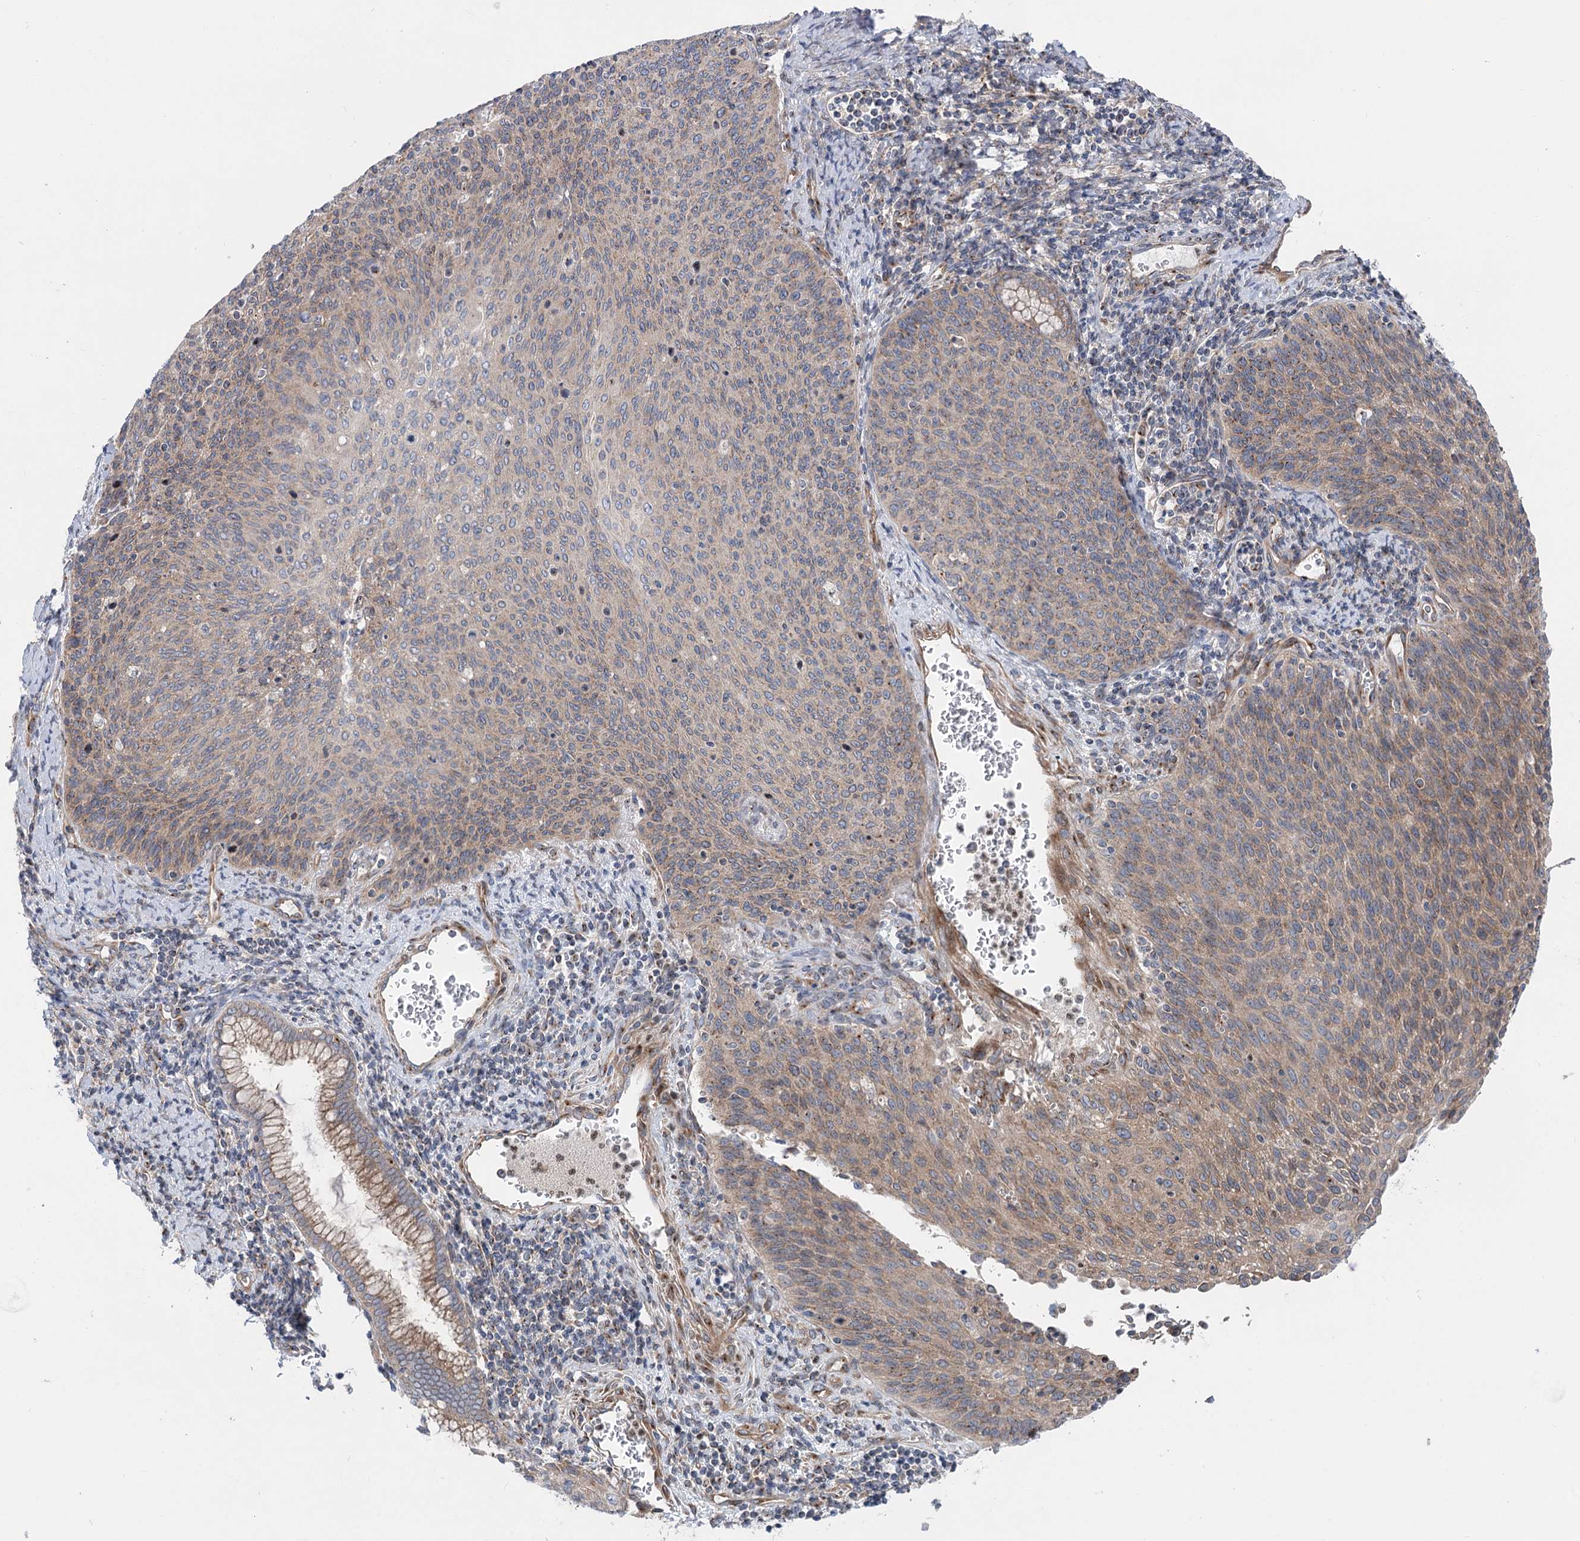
{"staining": {"intensity": "weak", "quantity": "25%-75%", "location": "cytoplasmic/membranous"}, "tissue": "cervical cancer", "cell_type": "Tumor cells", "image_type": "cancer", "snomed": [{"axis": "morphology", "description": "Squamous cell carcinoma, NOS"}, {"axis": "topography", "description": "Cervix"}], "caption": "Immunohistochemical staining of cervical squamous cell carcinoma shows low levels of weak cytoplasmic/membranous protein expression in approximately 25%-75% of tumor cells.", "gene": "SCN11A", "patient": {"sex": "female", "age": 55}}